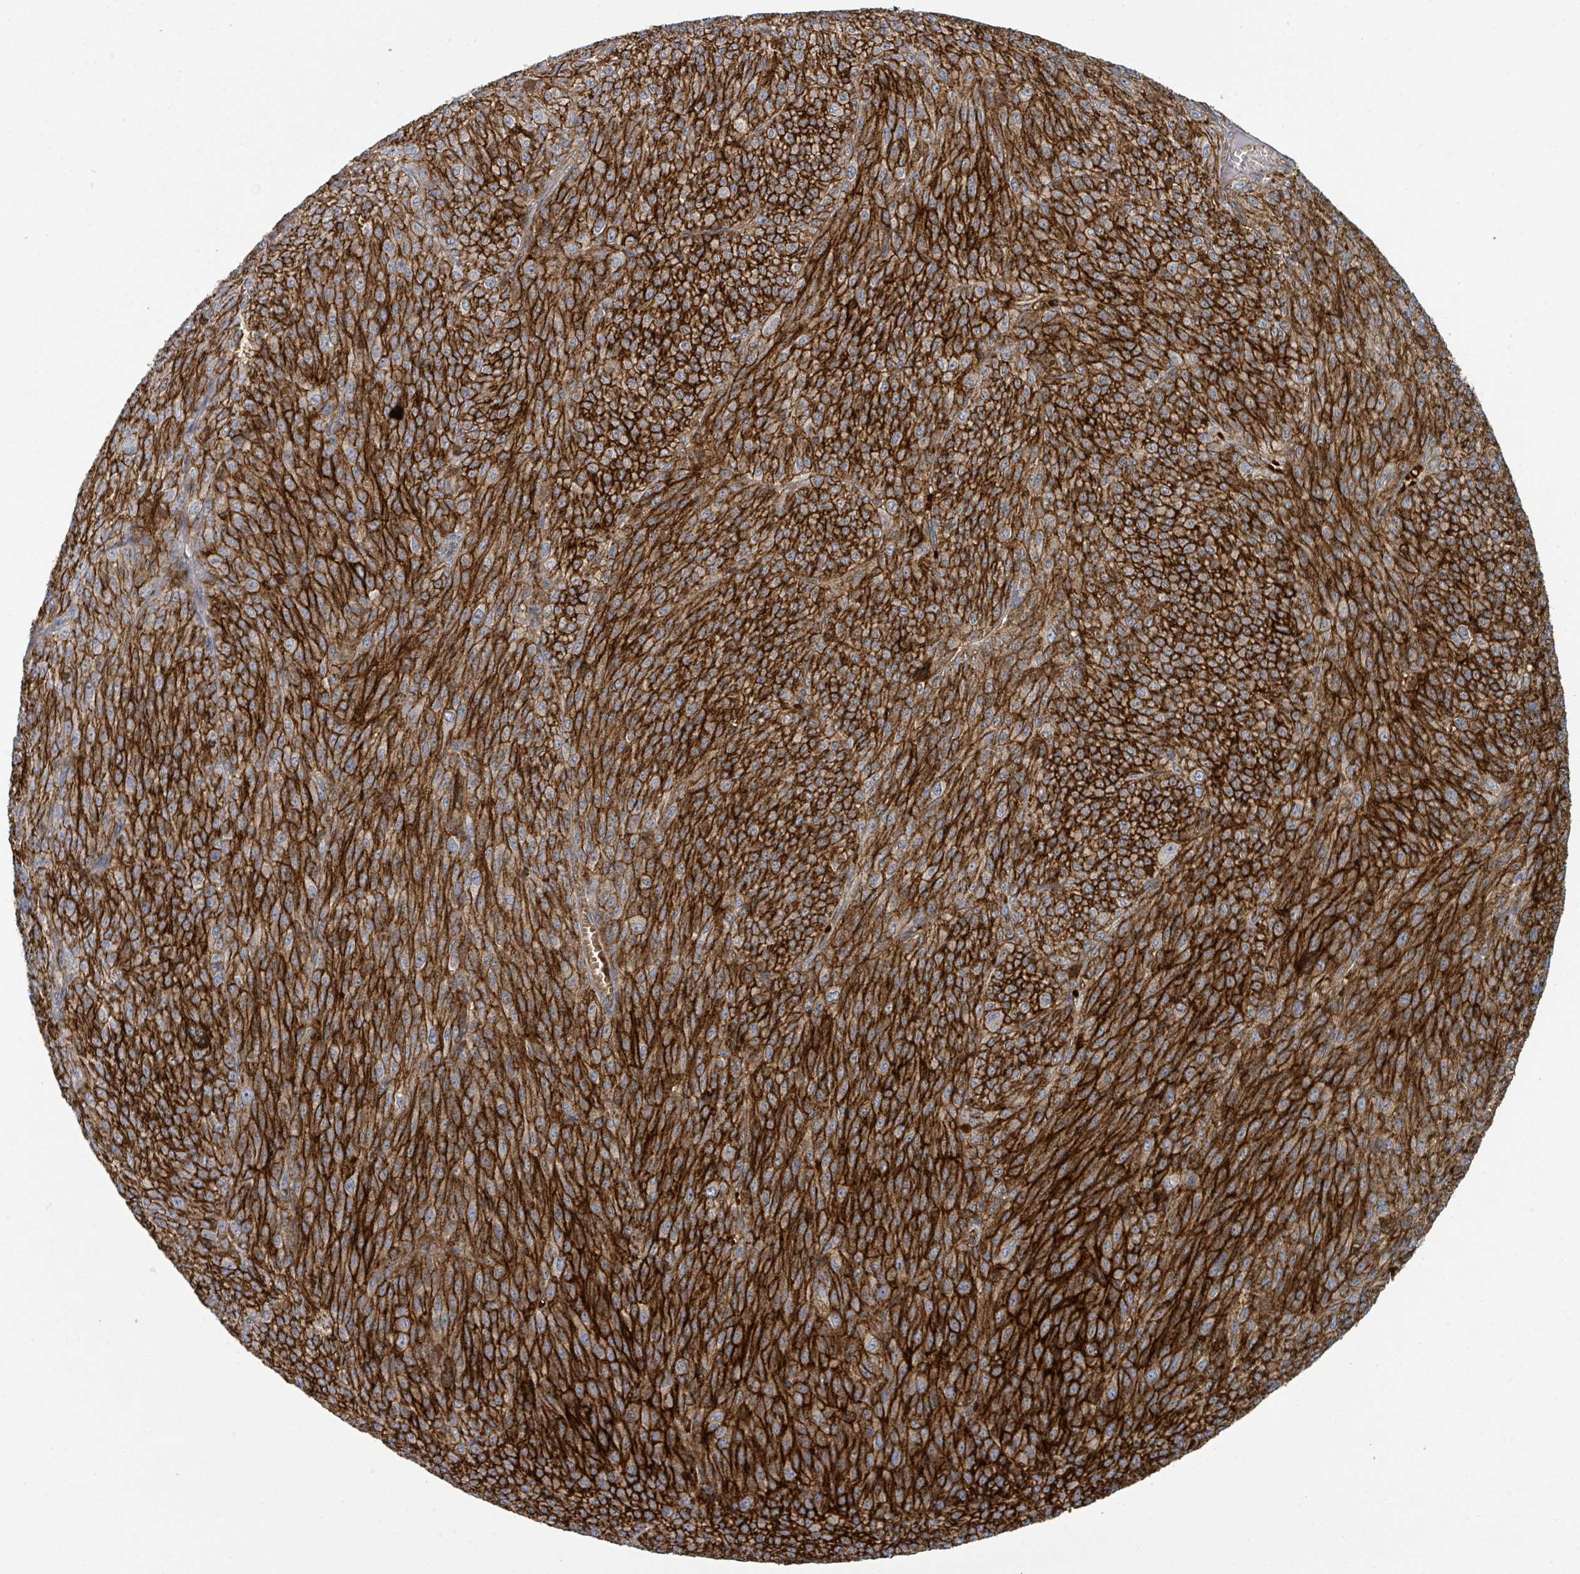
{"staining": {"intensity": "strong", "quantity": ">75%", "location": "cytoplasmic/membranous"}, "tissue": "melanoma", "cell_type": "Tumor cells", "image_type": "cancer", "snomed": [{"axis": "morphology", "description": "Malignant melanoma, NOS"}, {"axis": "topography", "description": "Skin"}], "caption": "Tumor cells display strong cytoplasmic/membranous expression in about >75% of cells in malignant melanoma.", "gene": "TNFRSF14", "patient": {"sex": "female", "age": 52}}